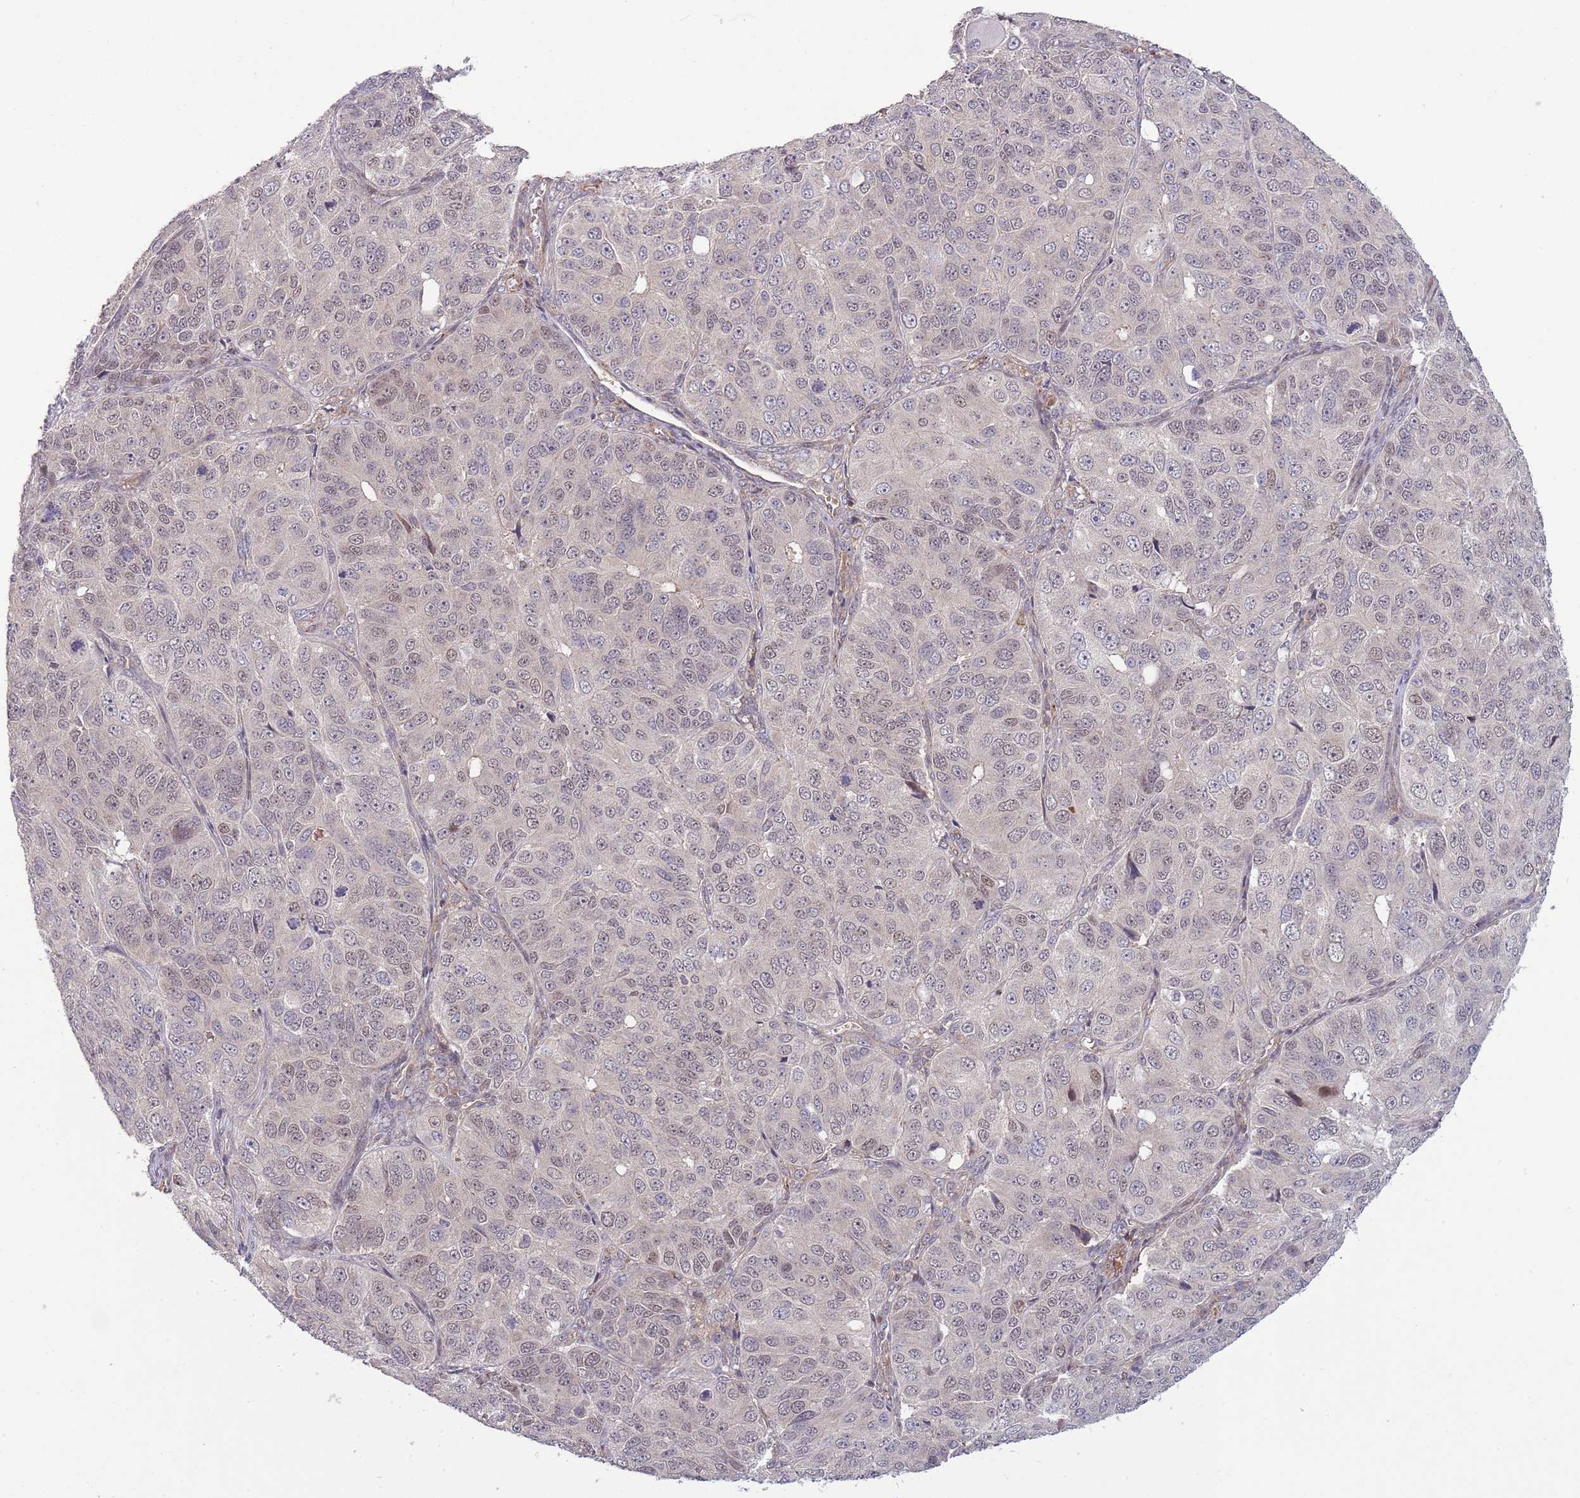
{"staining": {"intensity": "weak", "quantity": "<25%", "location": "nuclear"}, "tissue": "ovarian cancer", "cell_type": "Tumor cells", "image_type": "cancer", "snomed": [{"axis": "morphology", "description": "Carcinoma, endometroid"}, {"axis": "topography", "description": "Ovary"}], "caption": "IHC of human ovarian cancer reveals no staining in tumor cells.", "gene": "DPP10", "patient": {"sex": "female", "age": 51}}